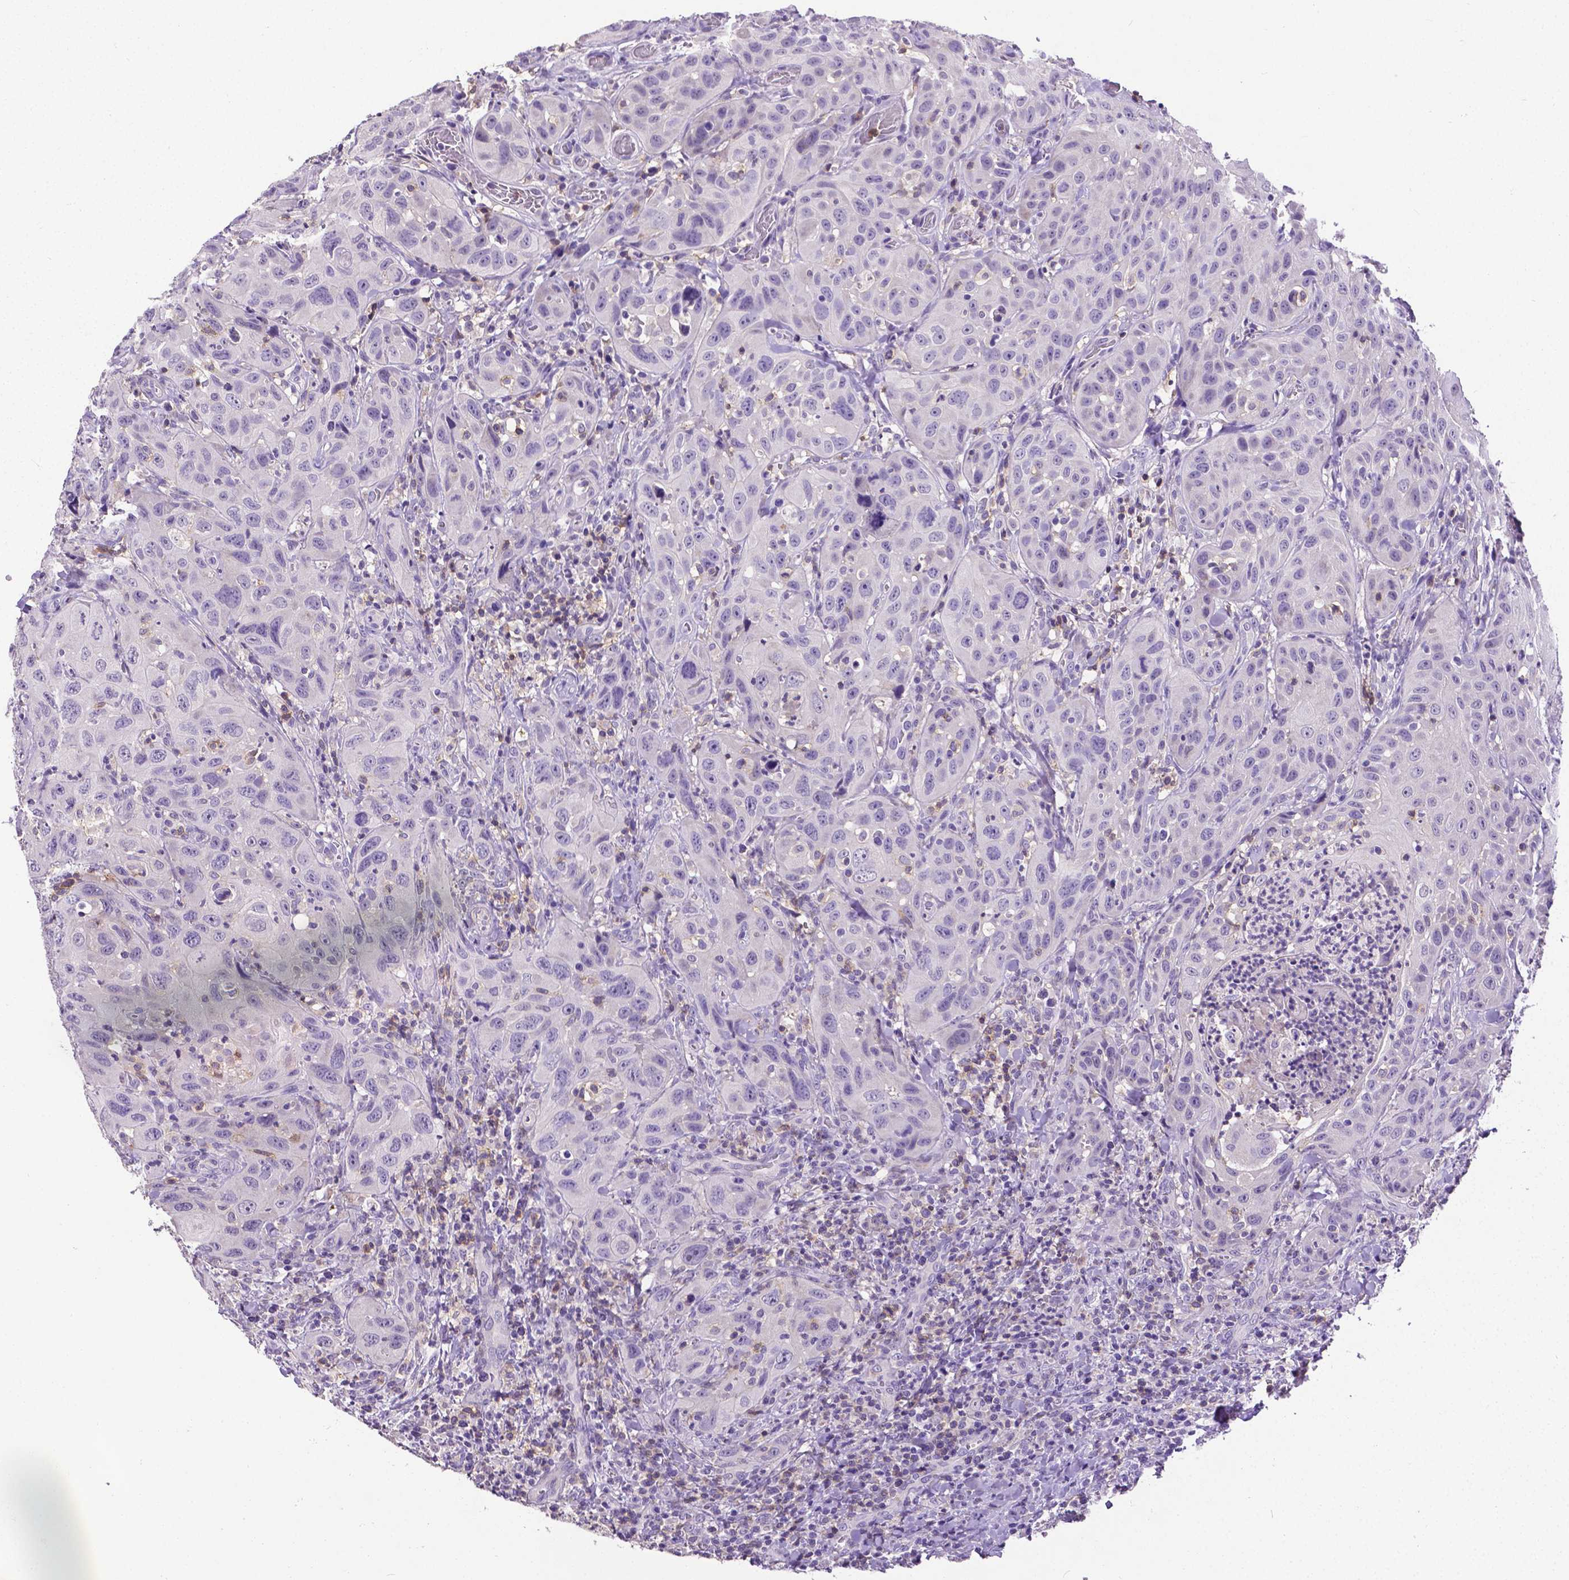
{"staining": {"intensity": "negative", "quantity": "none", "location": "none"}, "tissue": "head and neck cancer", "cell_type": "Tumor cells", "image_type": "cancer", "snomed": [{"axis": "morphology", "description": "Normal tissue, NOS"}, {"axis": "morphology", "description": "Squamous cell carcinoma, NOS"}, {"axis": "topography", "description": "Oral tissue"}, {"axis": "topography", "description": "Tounge, NOS"}, {"axis": "topography", "description": "Head-Neck"}], "caption": "An image of head and neck squamous cell carcinoma stained for a protein exhibits no brown staining in tumor cells. Brightfield microscopy of immunohistochemistry (IHC) stained with DAB (3,3'-diaminobenzidine) (brown) and hematoxylin (blue), captured at high magnification.", "gene": "CD4", "patient": {"sex": "male", "age": 62}}